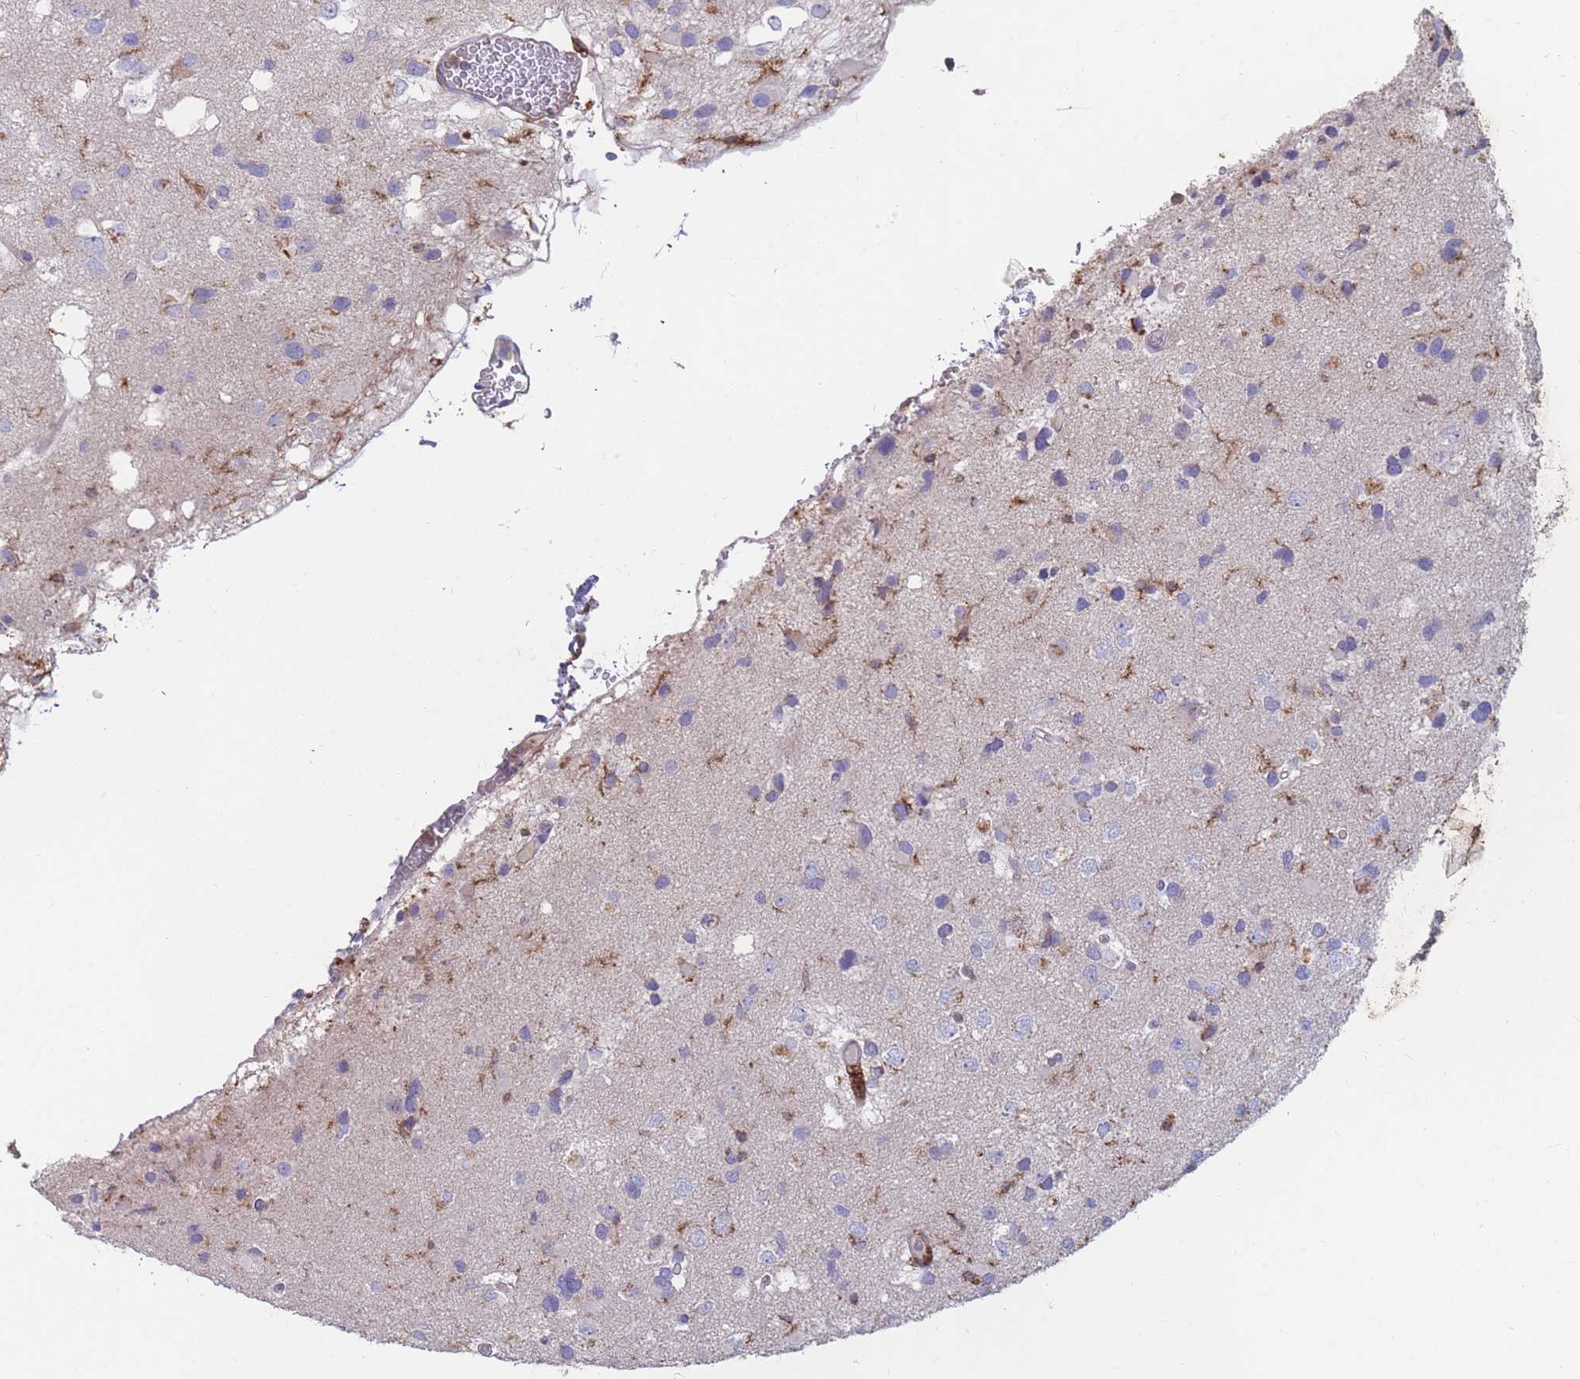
{"staining": {"intensity": "negative", "quantity": "none", "location": "none"}, "tissue": "glioma", "cell_type": "Tumor cells", "image_type": "cancer", "snomed": [{"axis": "morphology", "description": "Glioma, malignant, High grade"}, {"axis": "topography", "description": "Brain"}], "caption": "An immunohistochemistry (IHC) photomicrograph of glioma is shown. There is no staining in tumor cells of glioma. The staining was performed using DAB to visualize the protein expression in brown, while the nuclei were stained in blue with hematoxylin (Magnification: 20x).", "gene": "CD33", "patient": {"sex": "male", "age": 53}}